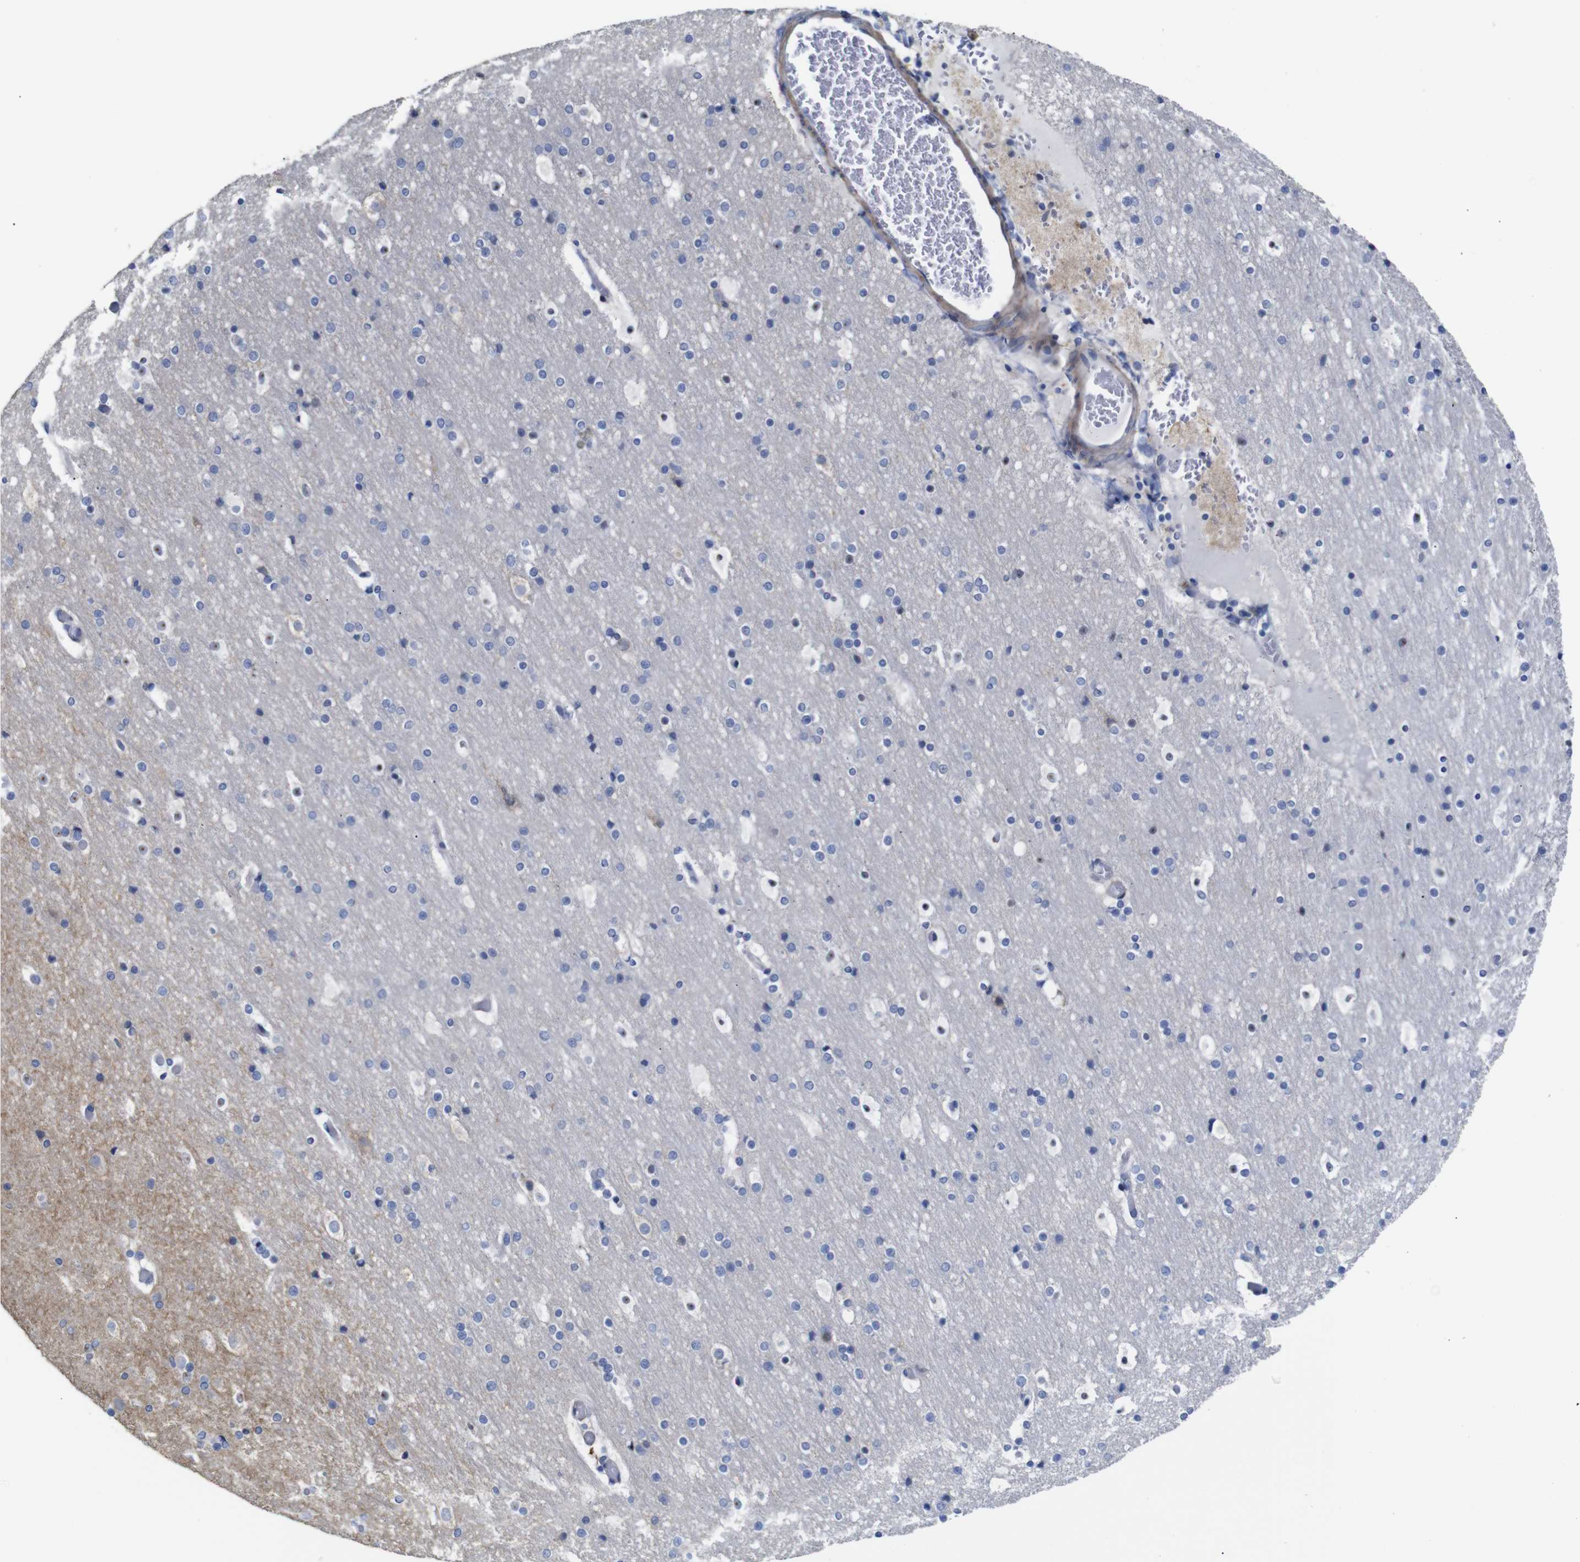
{"staining": {"intensity": "moderate", "quantity": "25%-75%", "location": "cytoplasmic/membranous"}, "tissue": "cerebral cortex", "cell_type": "Endothelial cells", "image_type": "normal", "snomed": [{"axis": "morphology", "description": "Normal tissue, NOS"}, {"axis": "topography", "description": "Cerebral cortex"}], "caption": "This image displays normal cerebral cortex stained with IHC to label a protein in brown. The cytoplasmic/membranous of endothelial cells show moderate positivity for the protein. Nuclei are counter-stained blue.", "gene": "TCEAL9", "patient": {"sex": "male", "age": 57}}